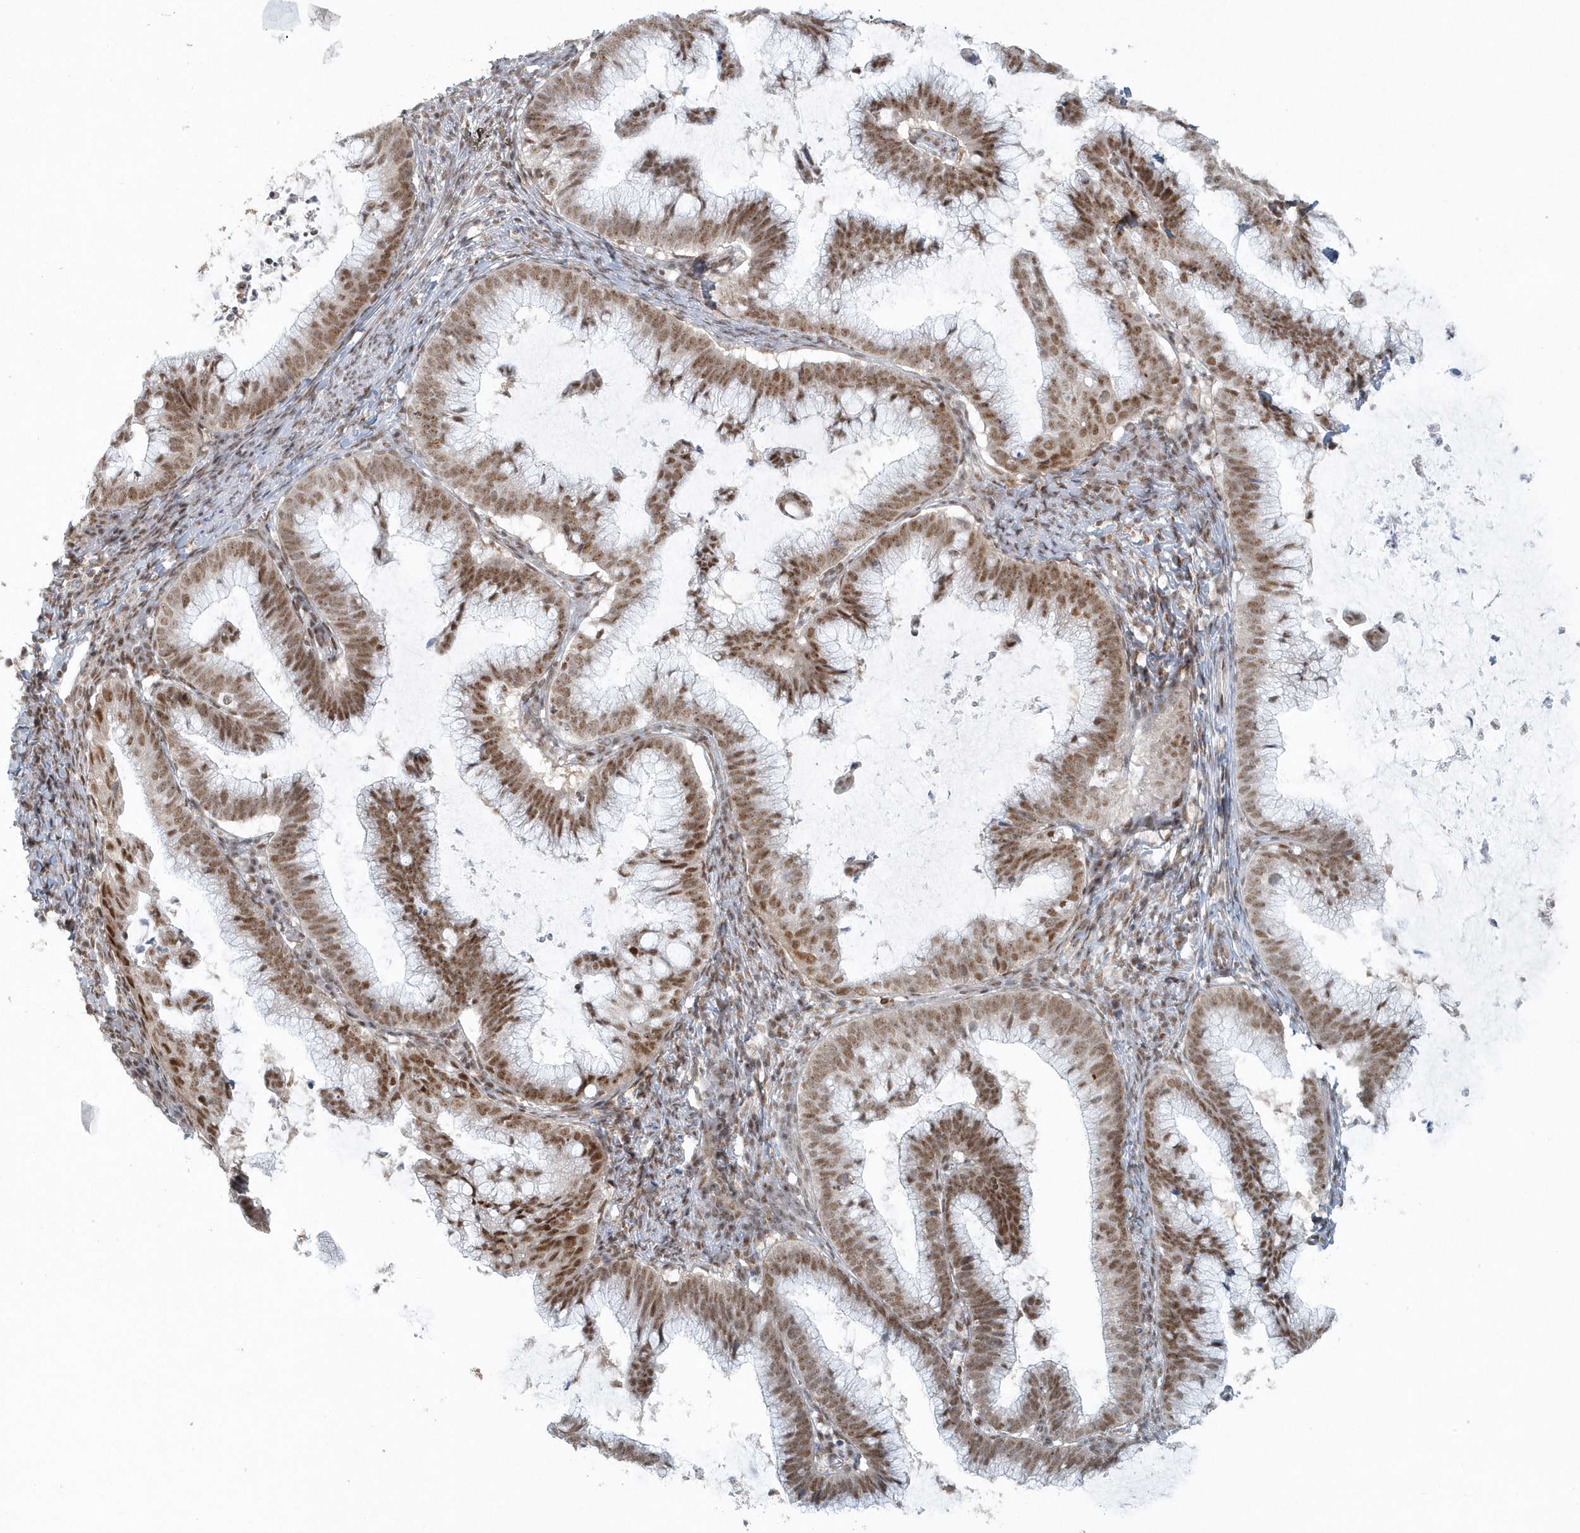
{"staining": {"intensity": "moderate", "quantity": ">75%", "location": "nuclear"}, "tissue": "cervical cancer", "cell_type": "Tumor cells", "image_type": "cancer", "snomed": [{"axis": "morphology", "description": "Adenocarcinoma, NOS"}, {"axis": "topography", "description": "Cervix"}], "caption": "This is an image of immunohistochemistry (IHC) staining of cervical cancer, which shows moderate expression in the nuclear of tumor cells.", "gene": "YTHDC1", "patient": {"sex": "female", "age": 36}}